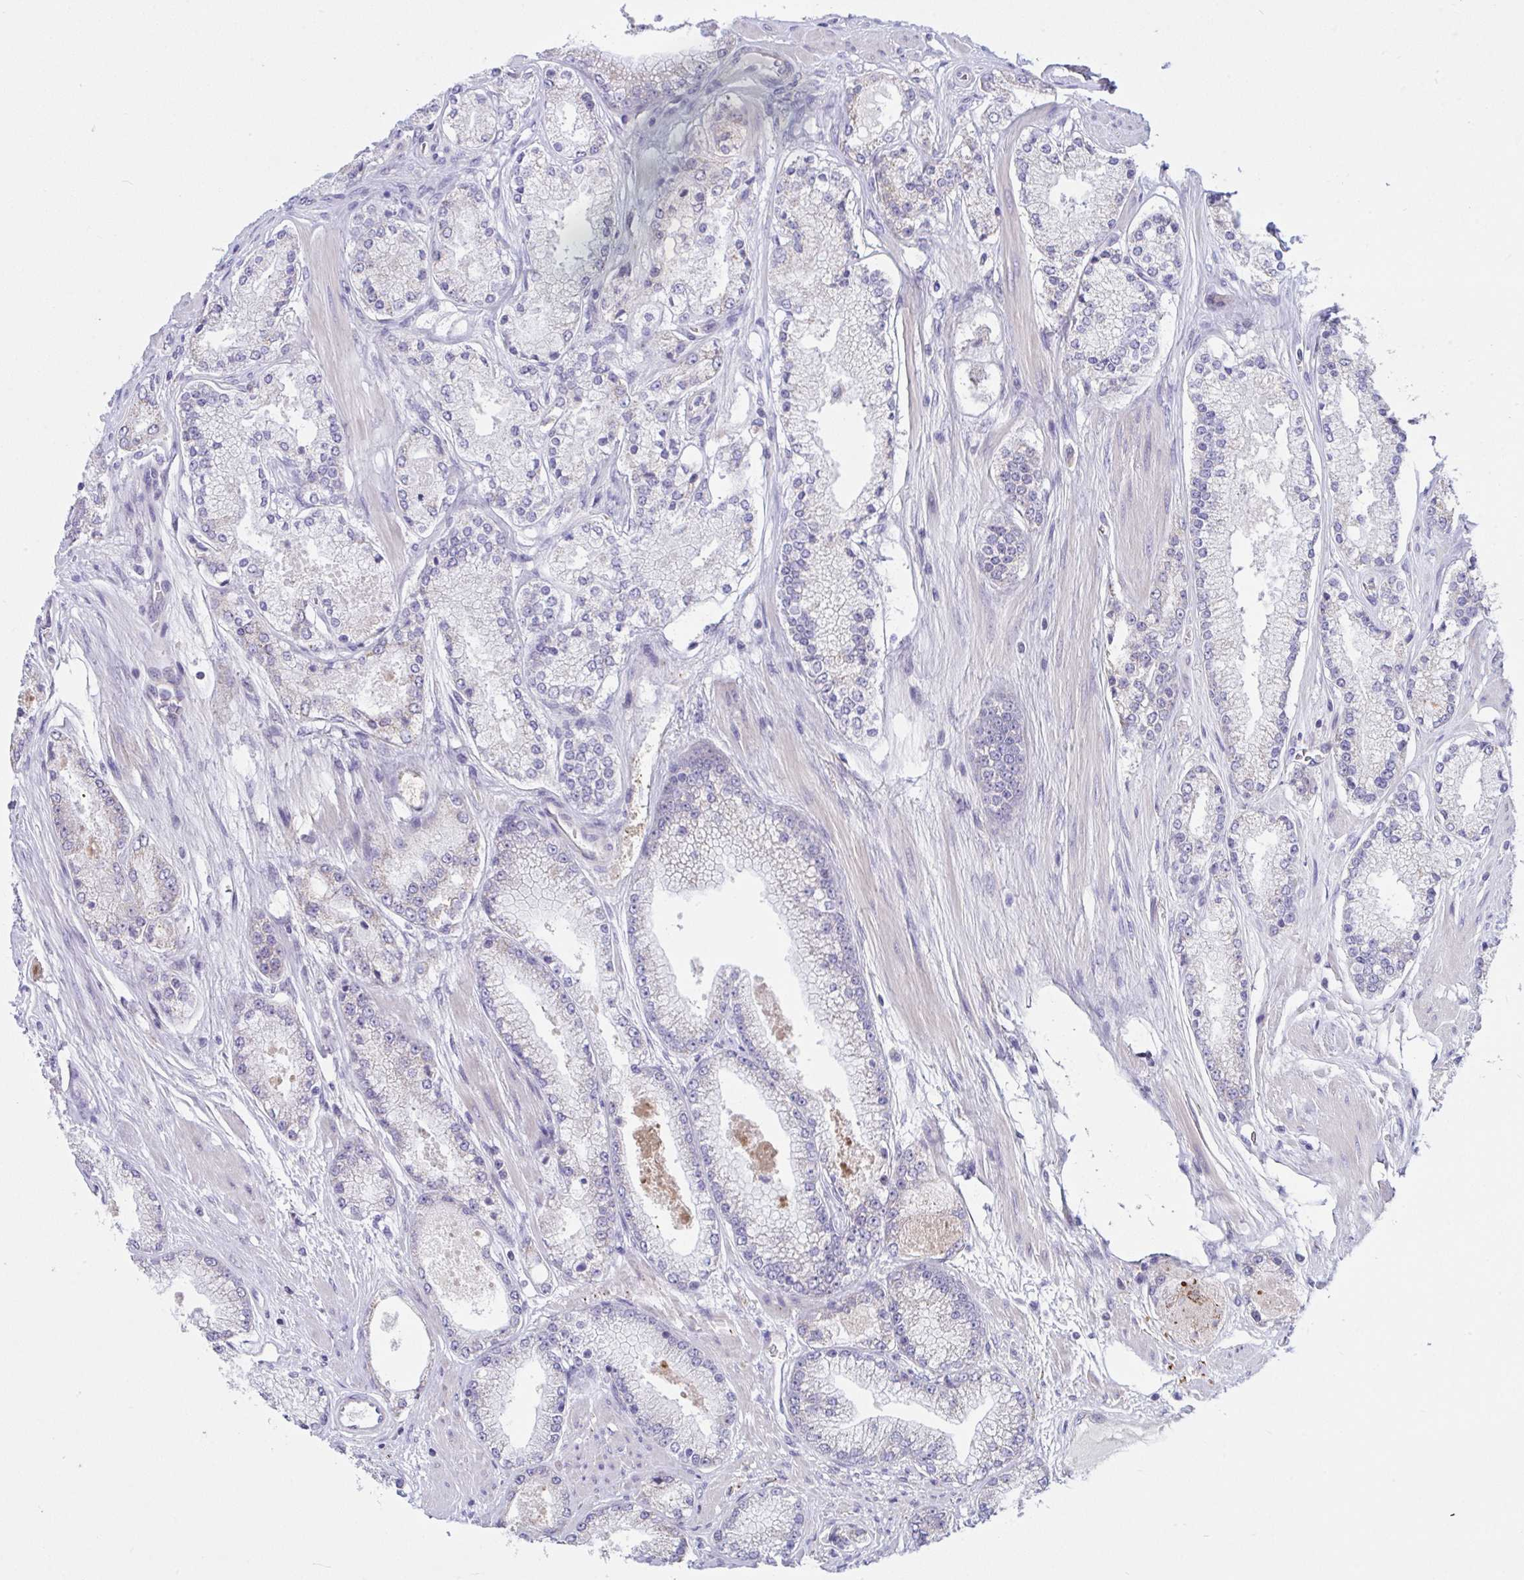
{"staining": {"intensity": "negative", "quantity": "none", "location": "none"}, "tissue": "prostate cancer", "cell_type": "Tumor cells", "image_type": "cancer", "snomed": [{"axis": "morphology", "description": "Adenocarcinoma, High grade"}, {"axis": "topography", "description": "Prostate"}], "caption": "This is an immunohistochemistry (IHC) histopathology image of human prostate cancer (high-grade adenocarcinoma). There is no staining in tumor cells.", "gene": "IL37", "patient": {"sex": "male", "age": 63}}